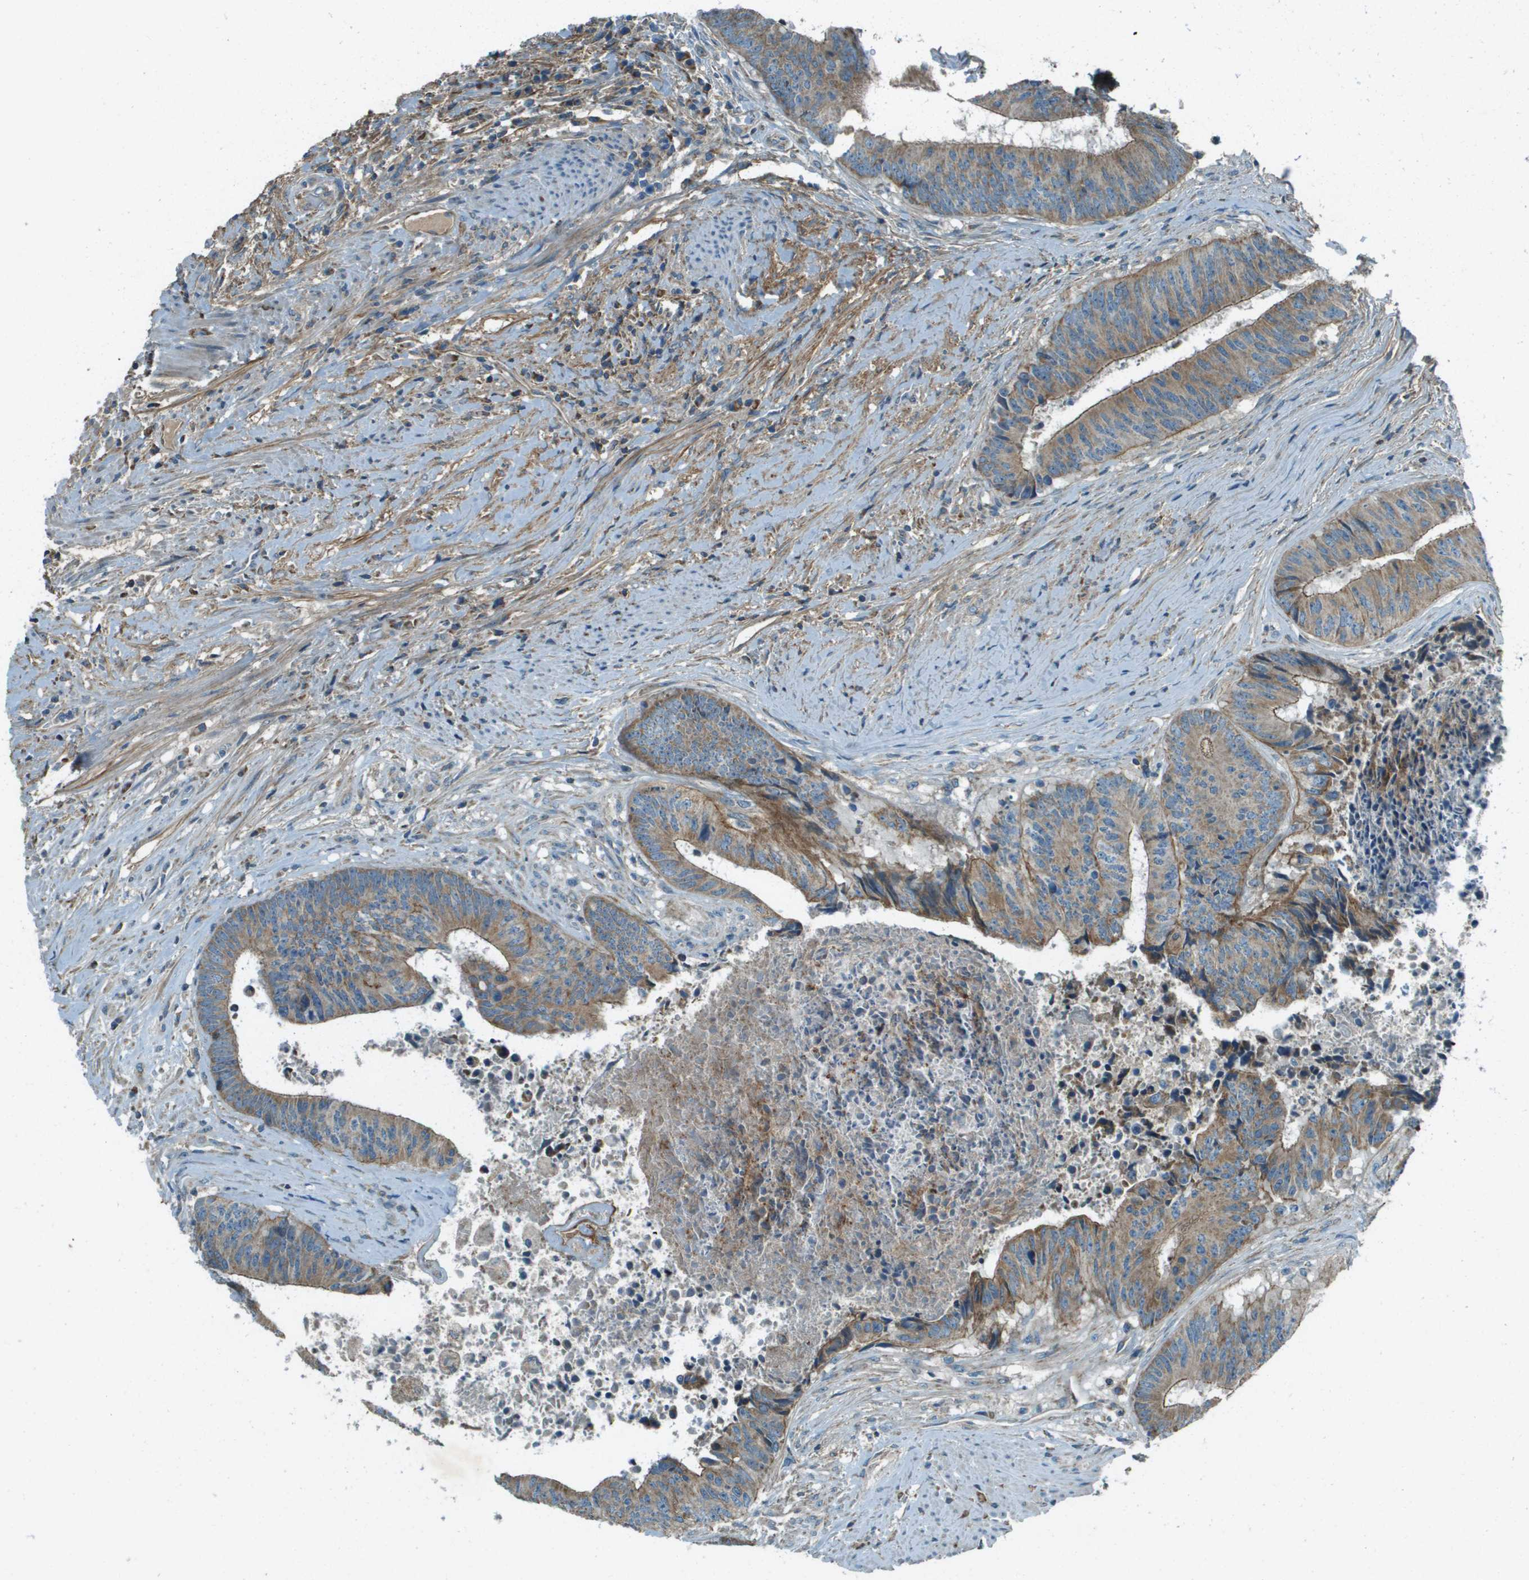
{"staining": {"intensity": "moderate", "quantity": ">75%", "location": "cytoplasmic/membranous"}, "tissue": "colorectal cancer", "cell_type": "Tumor cells", "image_type": "cancer", "snomed": [{"axis": "morphology", "description": "Adenocarcinoma, NOS"}, {"axis": "topography", "description": "Rectum"}], "caption": "A medium amount of moderate cytoplasmic/membranous staining is identified in approximately >75% of tumor cells in colorectal adenocarcinoma tissue.", "gene": "MIGA1", "patient": {"sex": "male", "age": 72}}